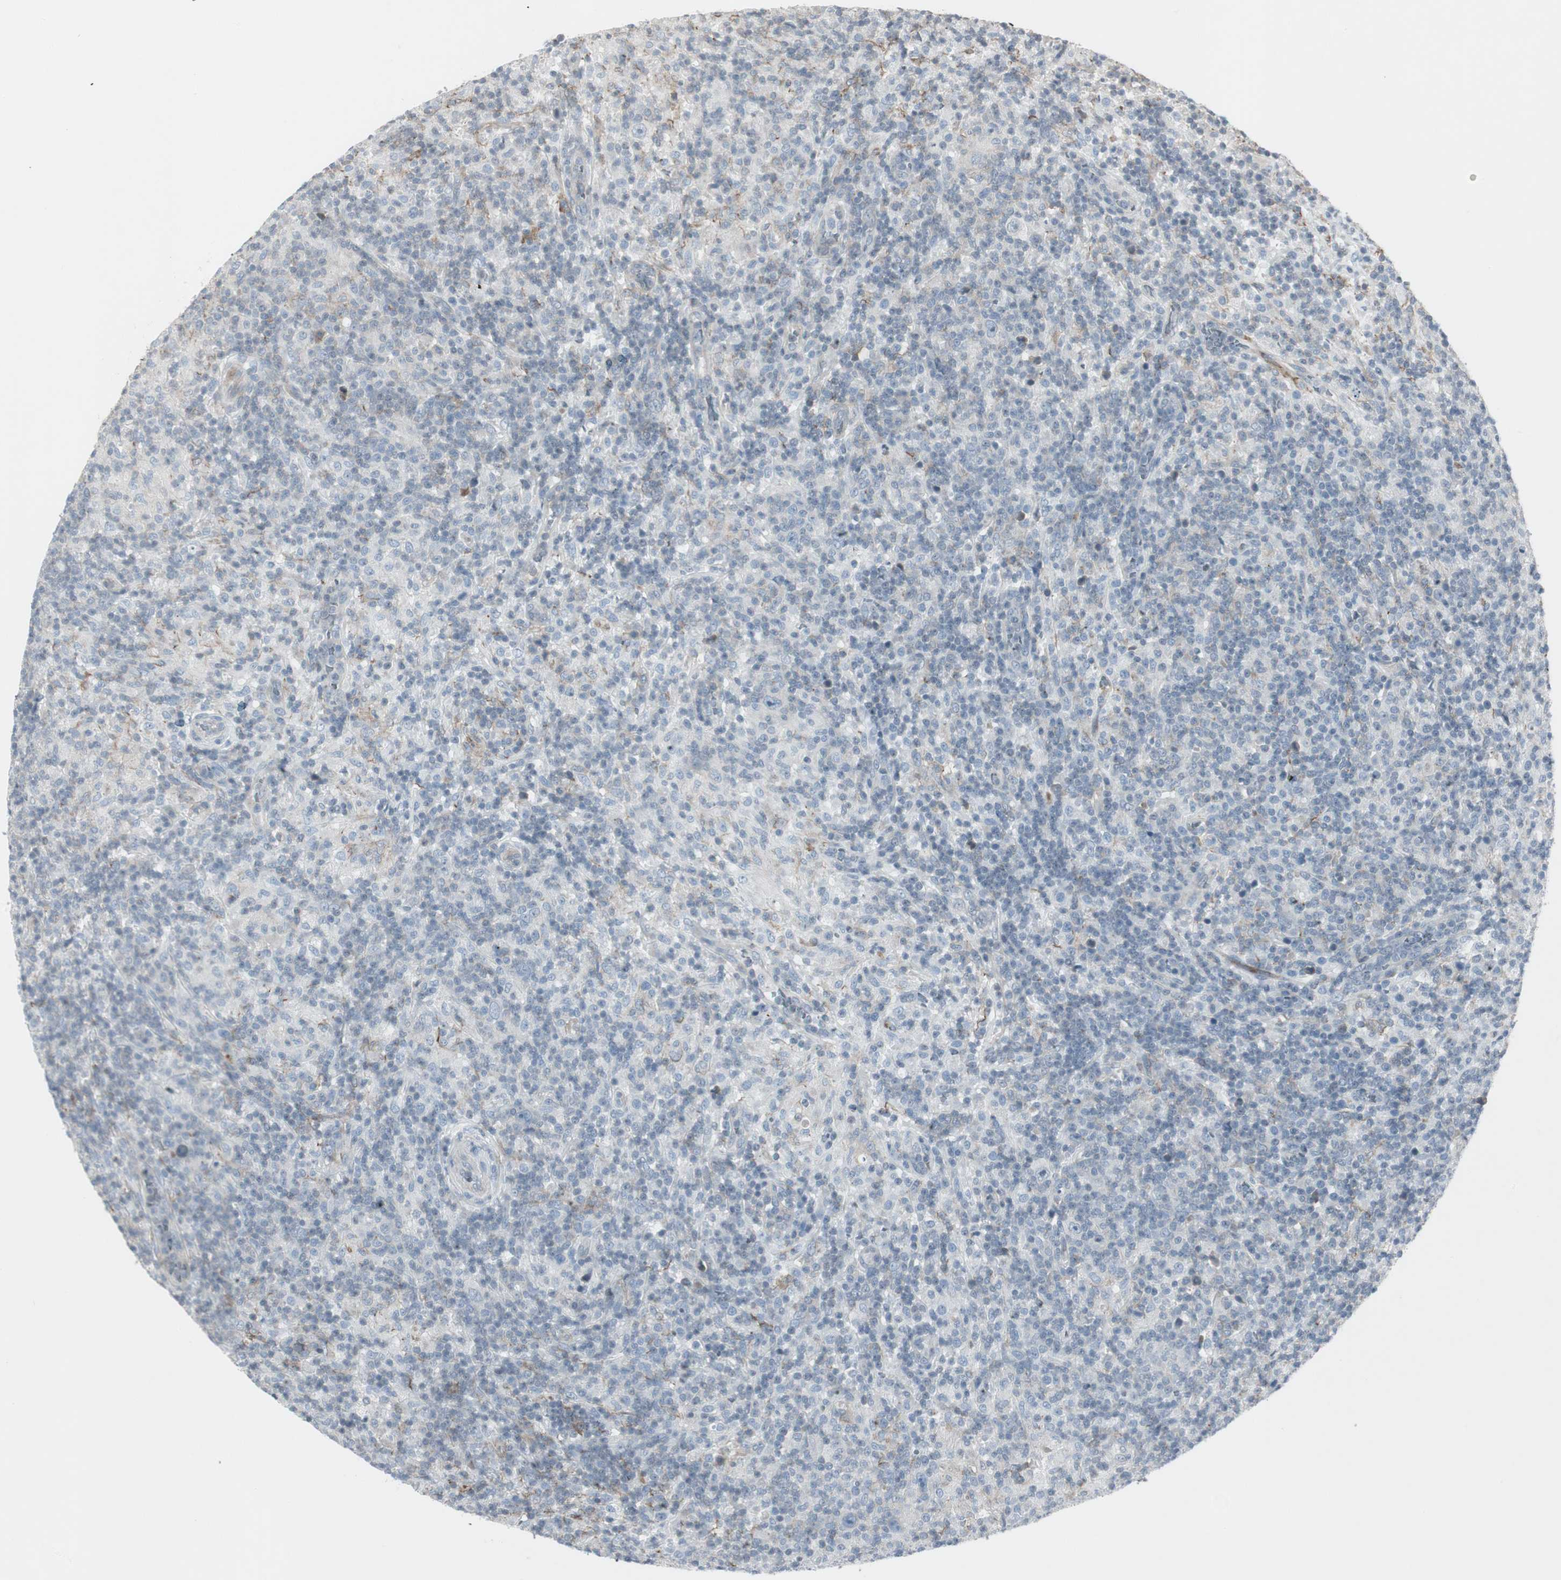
{"staining": {"intensity": "negative", "quantity": "none", "location": "none"}, "tissue": "lymphoma", "cell_type": "Tumor cells", "image_type": "cancer", "snomed": [{"axis": "morphology", "description": "Hodgkin's disease, NOS"}, {"axis": "topography", "description": "Lymph node"}], "caption": "This is an IHC histopathology image of Hodgkin's disease. There is no positivity in tumor cells.", "gene": "MAP4K4", "patient": {"sex": "male", "age": 70}}